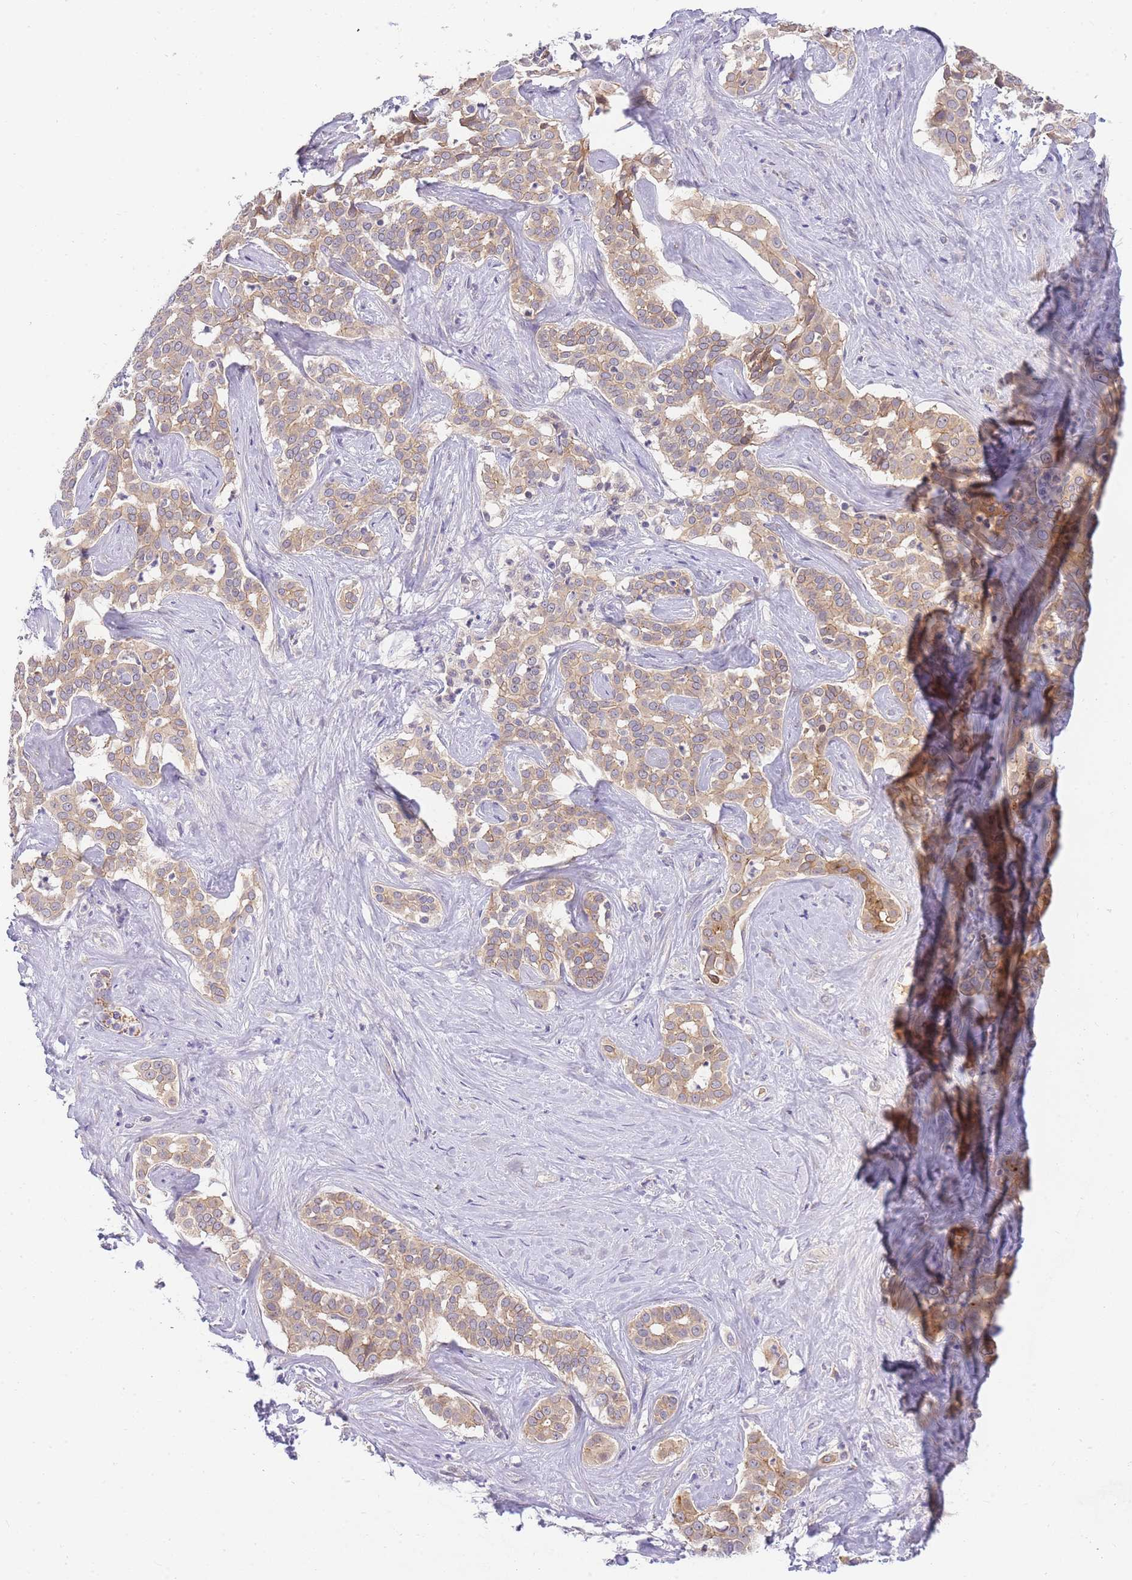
{"staining": {"intensity": "weak", "quantity": ">75%", "location": "cytoplasmic/membranous"}, "tissue": "liver cancer", "cell_type": "Tumor cells", "image_type": "cancer", "snomed": [{"axis": "morphology", "description": "Cholangiocarcinoma"}, {"axis": "topography", "description": "Liver"}], "caption": "Tumor cells show low levels of weak cytoplasmic/membranous positivity in about >75% of cells in human liver cancer. (brown staining indicates protein expression, while blue staining denotes nuclei).", "gene": "ZNF577", "patient": {"sex": "male", "age": 67}}